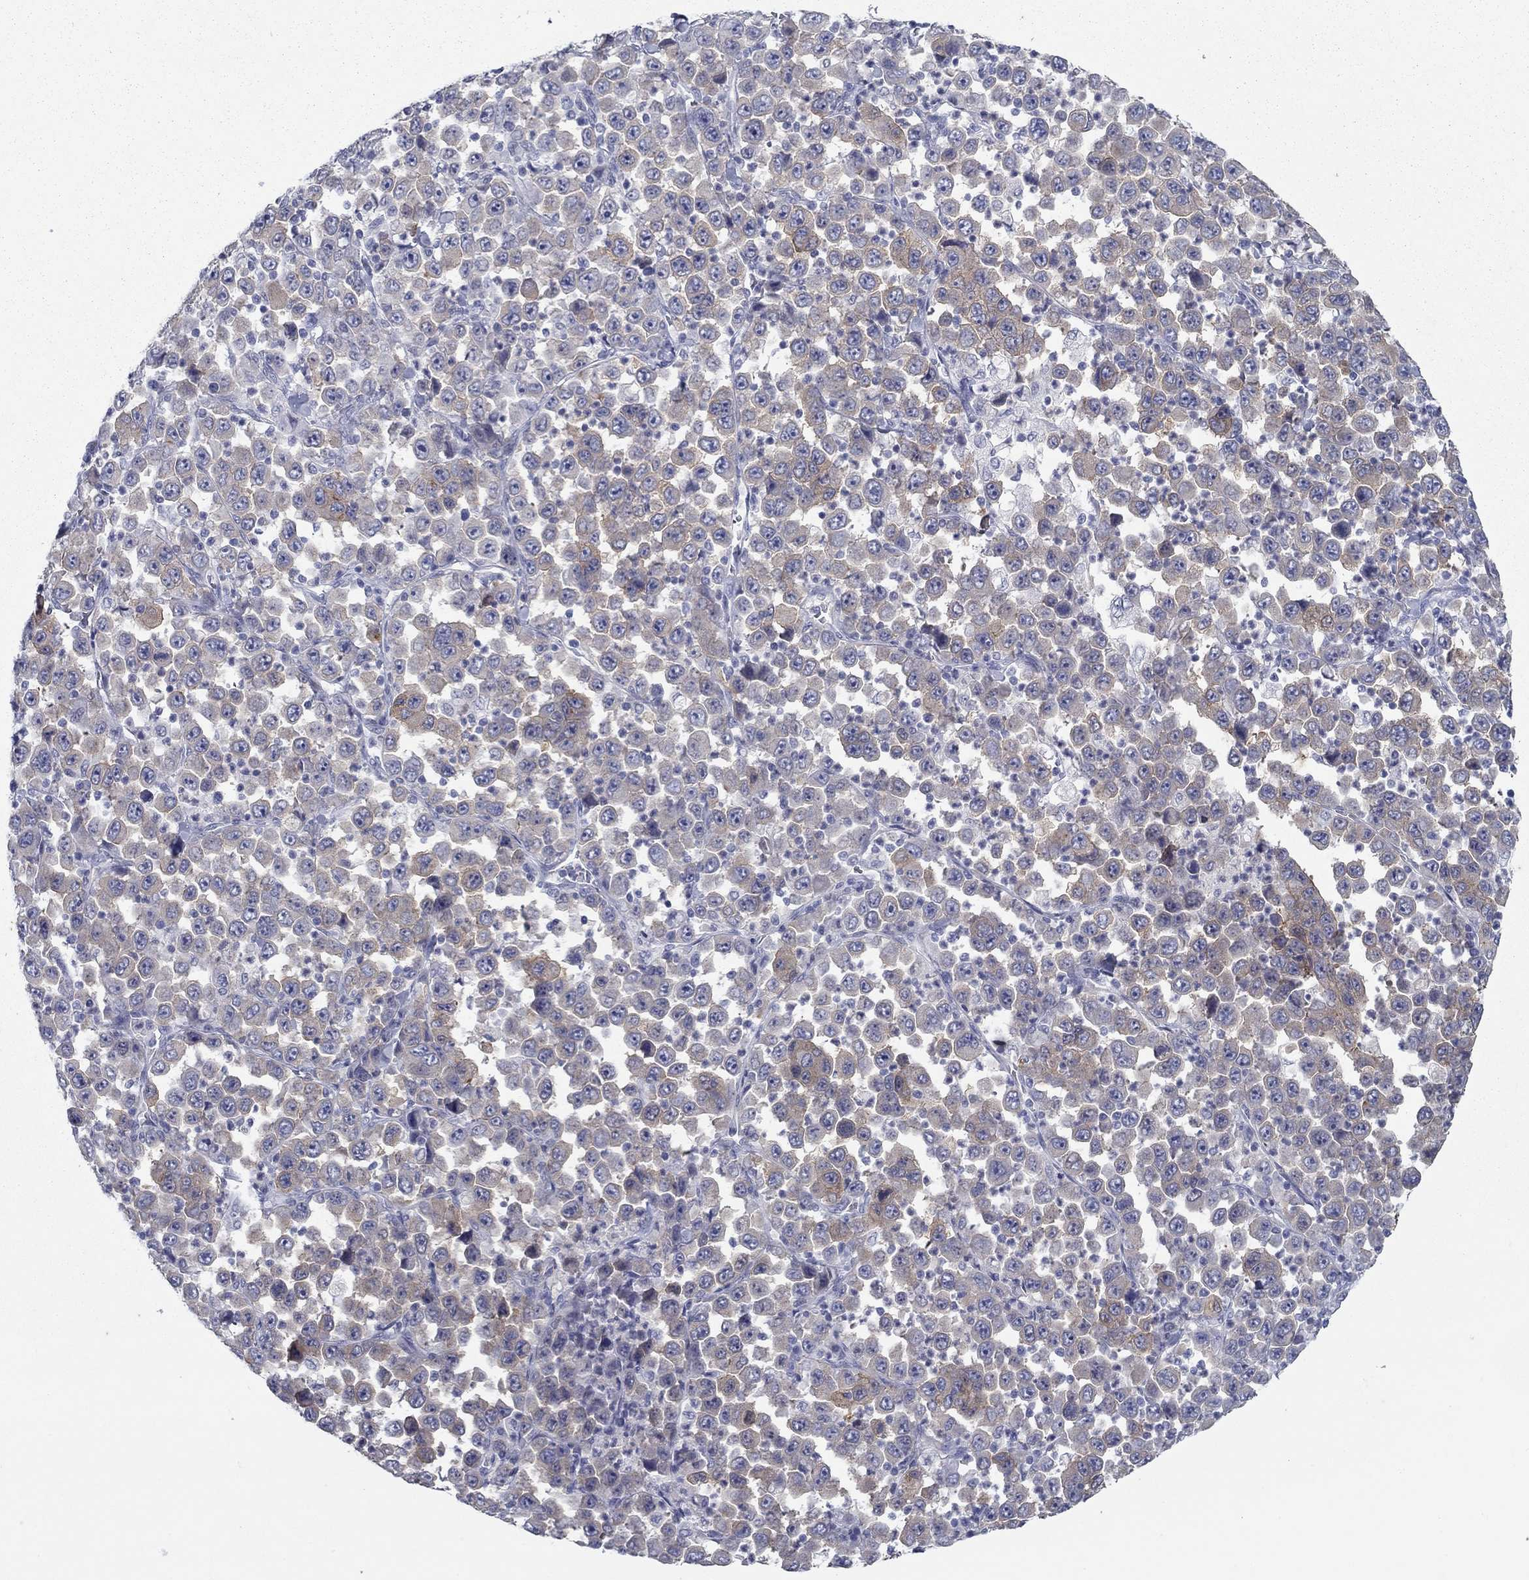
{"staining": {"intensity": "weak", "quantity": "<25%", "location": "cytoplasmic/membranous"}, "tissue": "stomach cancer", "cell_type": "Tumor cells", "image_type": "cancer", "snomed": [{"axis": "morphology", "description": "Normal tissue, NOS"}, {"axis": "morphology", "description": "Adenocarcinoma, NOS"}, {"axis": "topography", "description": "Stomach, upper"}, {"axis": "topography", "description": "Stomach"}], "caption": "The photomicrograph exhibits no significant positivity in tumor cells of stomach cancer.", "gene": "PLS1", "patient": {"sex": "male", "age": 59}}